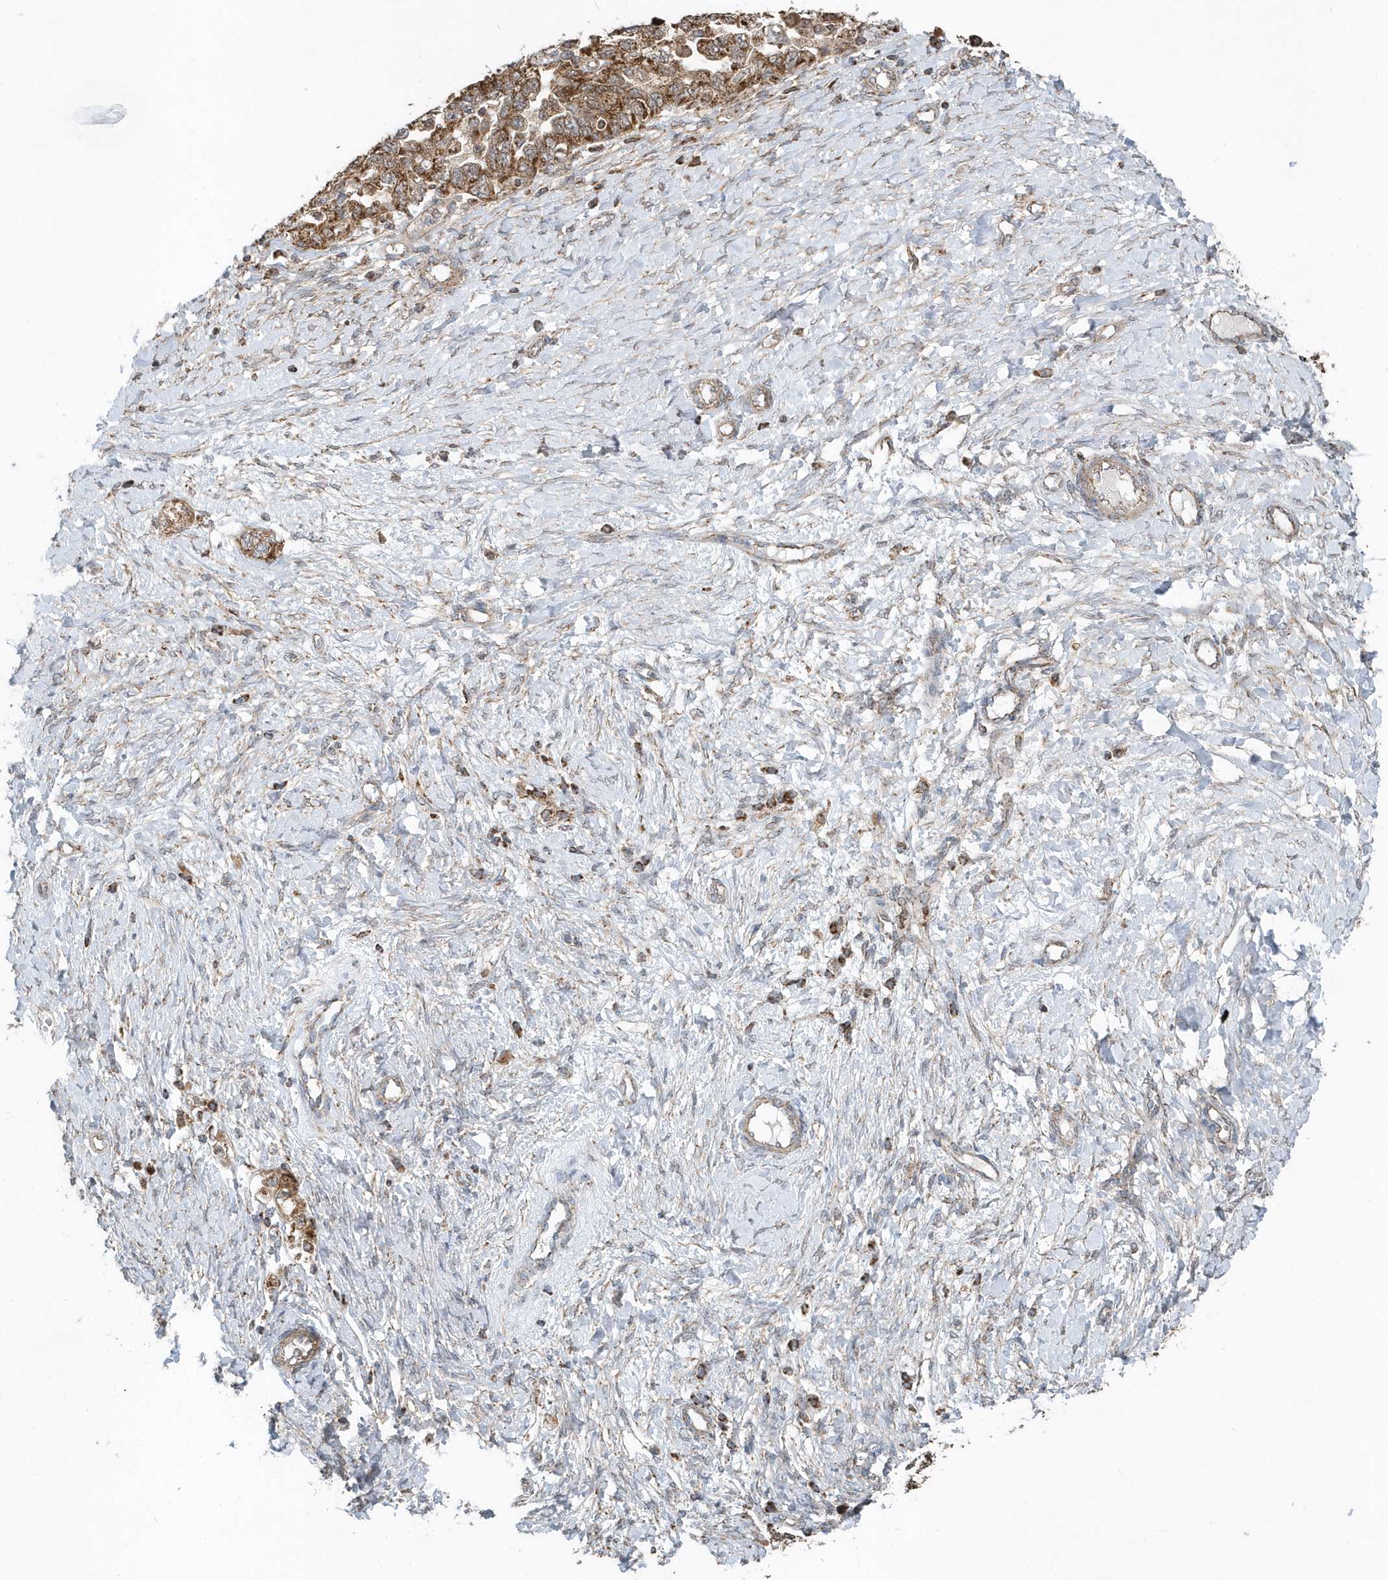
{"staining": {"intensity": "moderate", "quantity": ">75%", "location": "cytoplasmic/membranous"}, "tissue": "ovarian cancer", "cell_type": "Tumor cells", "image_type": "cancer", "snomed": [{"axis": "morphology", "description": "Carcinoma, NOS"}, {"axis": "morphology", "description": "Cystadenocarcinoma, serous, NOS"}, {"axis": "topography", "description": "Ovary"}], "caption": "About >75% of tumor cells in human ovarian cancer (serous cystadenocarcinoma) show moderate cytoplasmic/membranous protein staining as visualized by brown immunohistochemical staining.", "gene": "PPP1R7", "patient": {"sex": "female", "age": 69}}